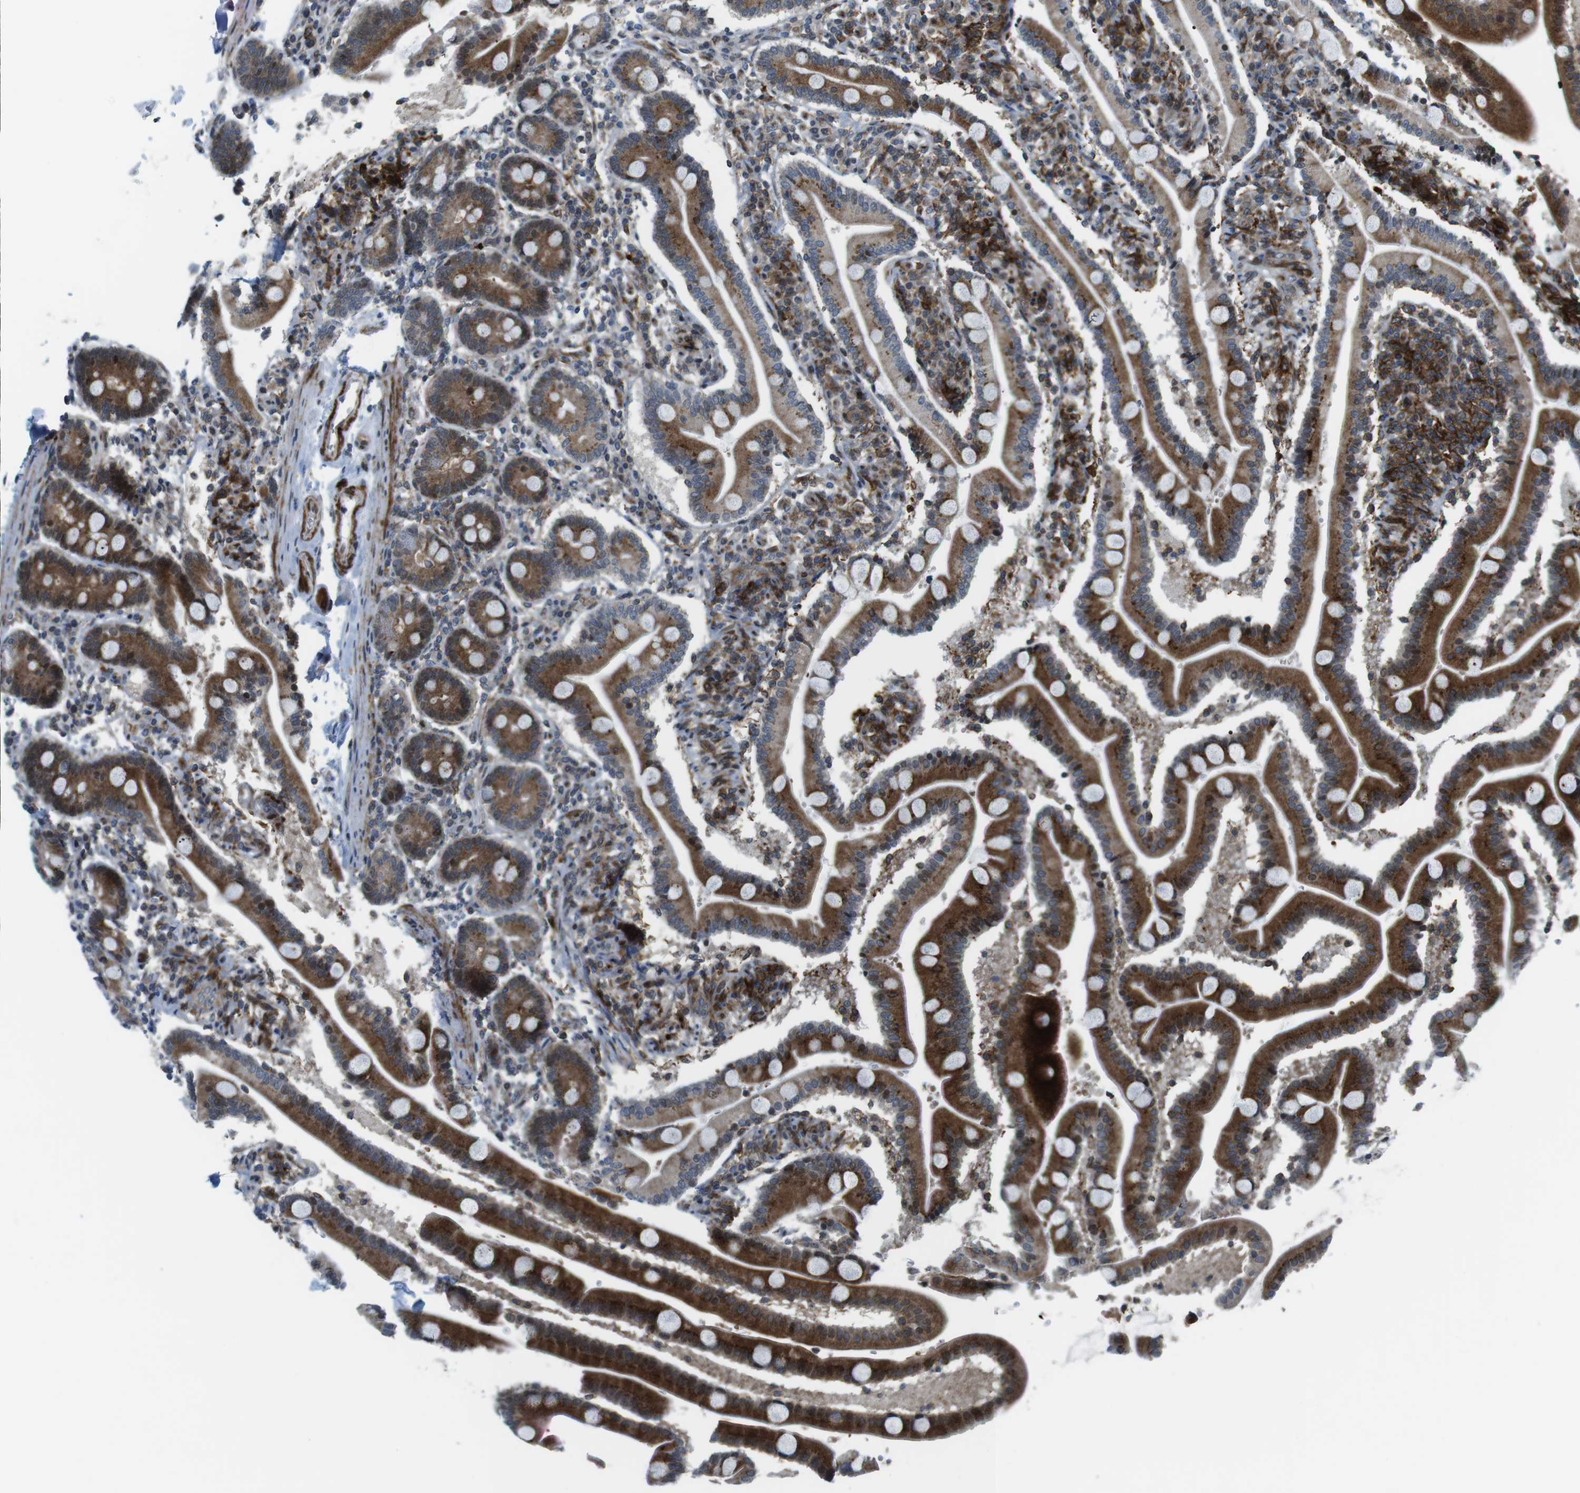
{"staining": {"intensity": "strong", "quantity": ">75%", "location": "cytoplasmic/membranous"}, "tissue": "duodenum", "cell_type": "Glandular cells", "image_type": "normal", "snomed": [{"axis": "morphology", "description": "Normal tissue, NOS"}, {"axis": "topography", "description": "Duodenum"}], "caption": "A high-resolution histopathology image shows IHC staining of benign duodenum, which exhibits strong cytoplasmic/membranous positivity in approximately >75% of glandular cells. The staining was performed using DAB (3,3'-diaminobenzidine) to visualize the protein expression in brown, while the nuclei were stained in blue with hematoxylin (Magnification: 20x).", "gene": "CUL7", "patient": {"sex": "male", "age": 54}}